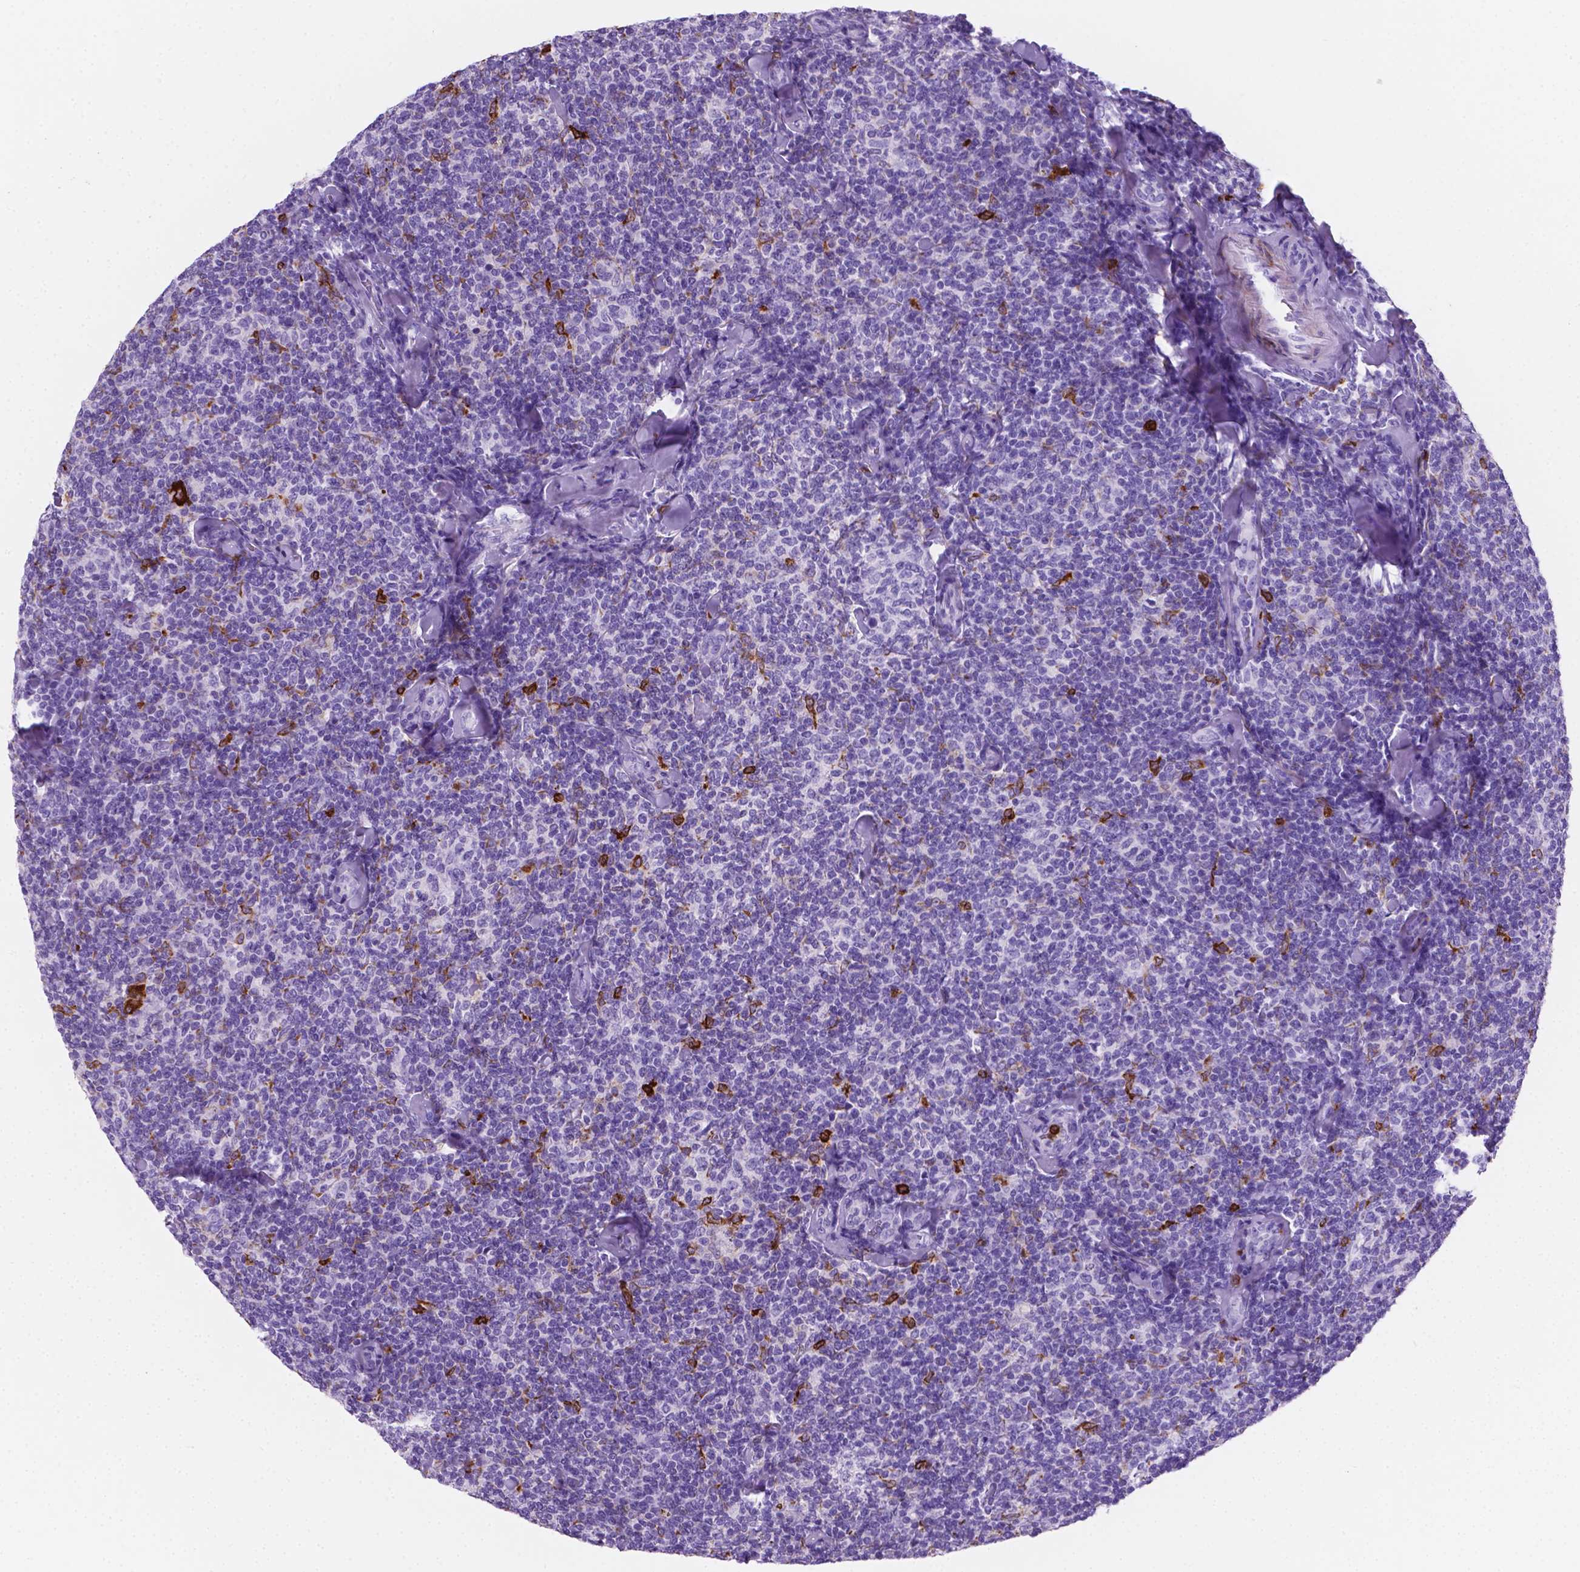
{"staining": {"intensity": "negative", "quantity": "none", "location": "none"}, "tissue": "lymphoma", "cell_type": "Tumor cells", "image_type": "cancer", "snomed": [{"axis": "morphology", "description": "Malignant lymphoma, non-Hodgkin's type, Low grade"}, {"axis": "topography", "description": "Lymph node"}], "caption": "A micrograph of low-grade malignant lymphoma, non-Hodgkin's type stained for a protein demonstrates no brown staining in tumor cells.", "gene": "MACF1", "patient": {"sex": "female", "age": 56}}